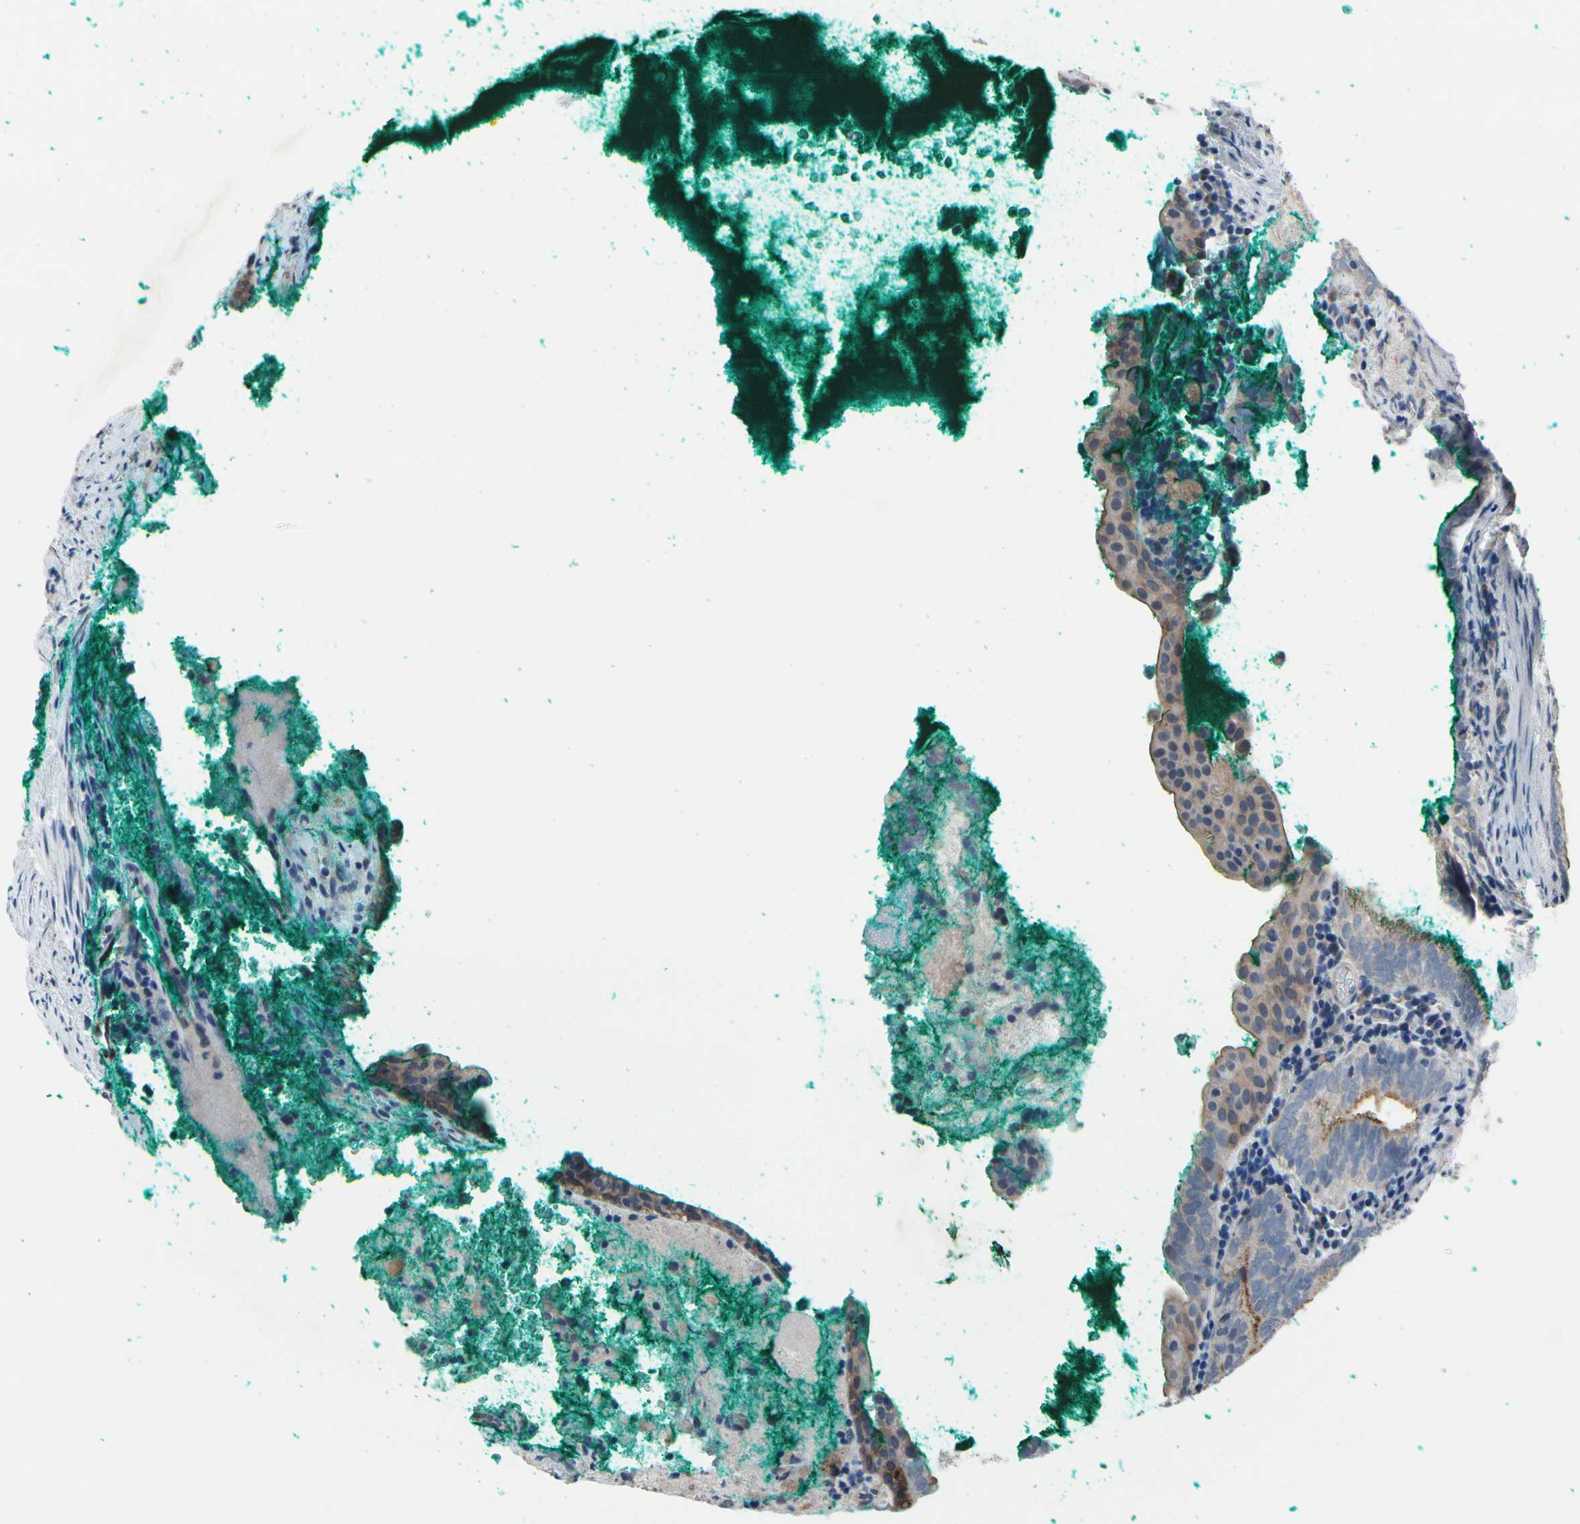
{"staining": {"intensity": "moderate", "quantity": ">75%", "location": "cytoplasmic/membranous"}, "tissue": "prostate cancer", "cell_type": "Tumor cells", "image_type": "cancer", "snomed": [{"axis": "morphology", "description": "Adenocarcinoma, High grade"}, {"axis": "topography", "description": "Prostate"}], "caption": "This image displays immunohistochemistry (IHC) staining of human prostate adenocarcinoma (high-grade), with medium moderate cytoplasmic/membranous staining in approximately >75% of tumor cells.", "gene": "PRXL2A", "patient": {"sex": "male", "age": 66}}